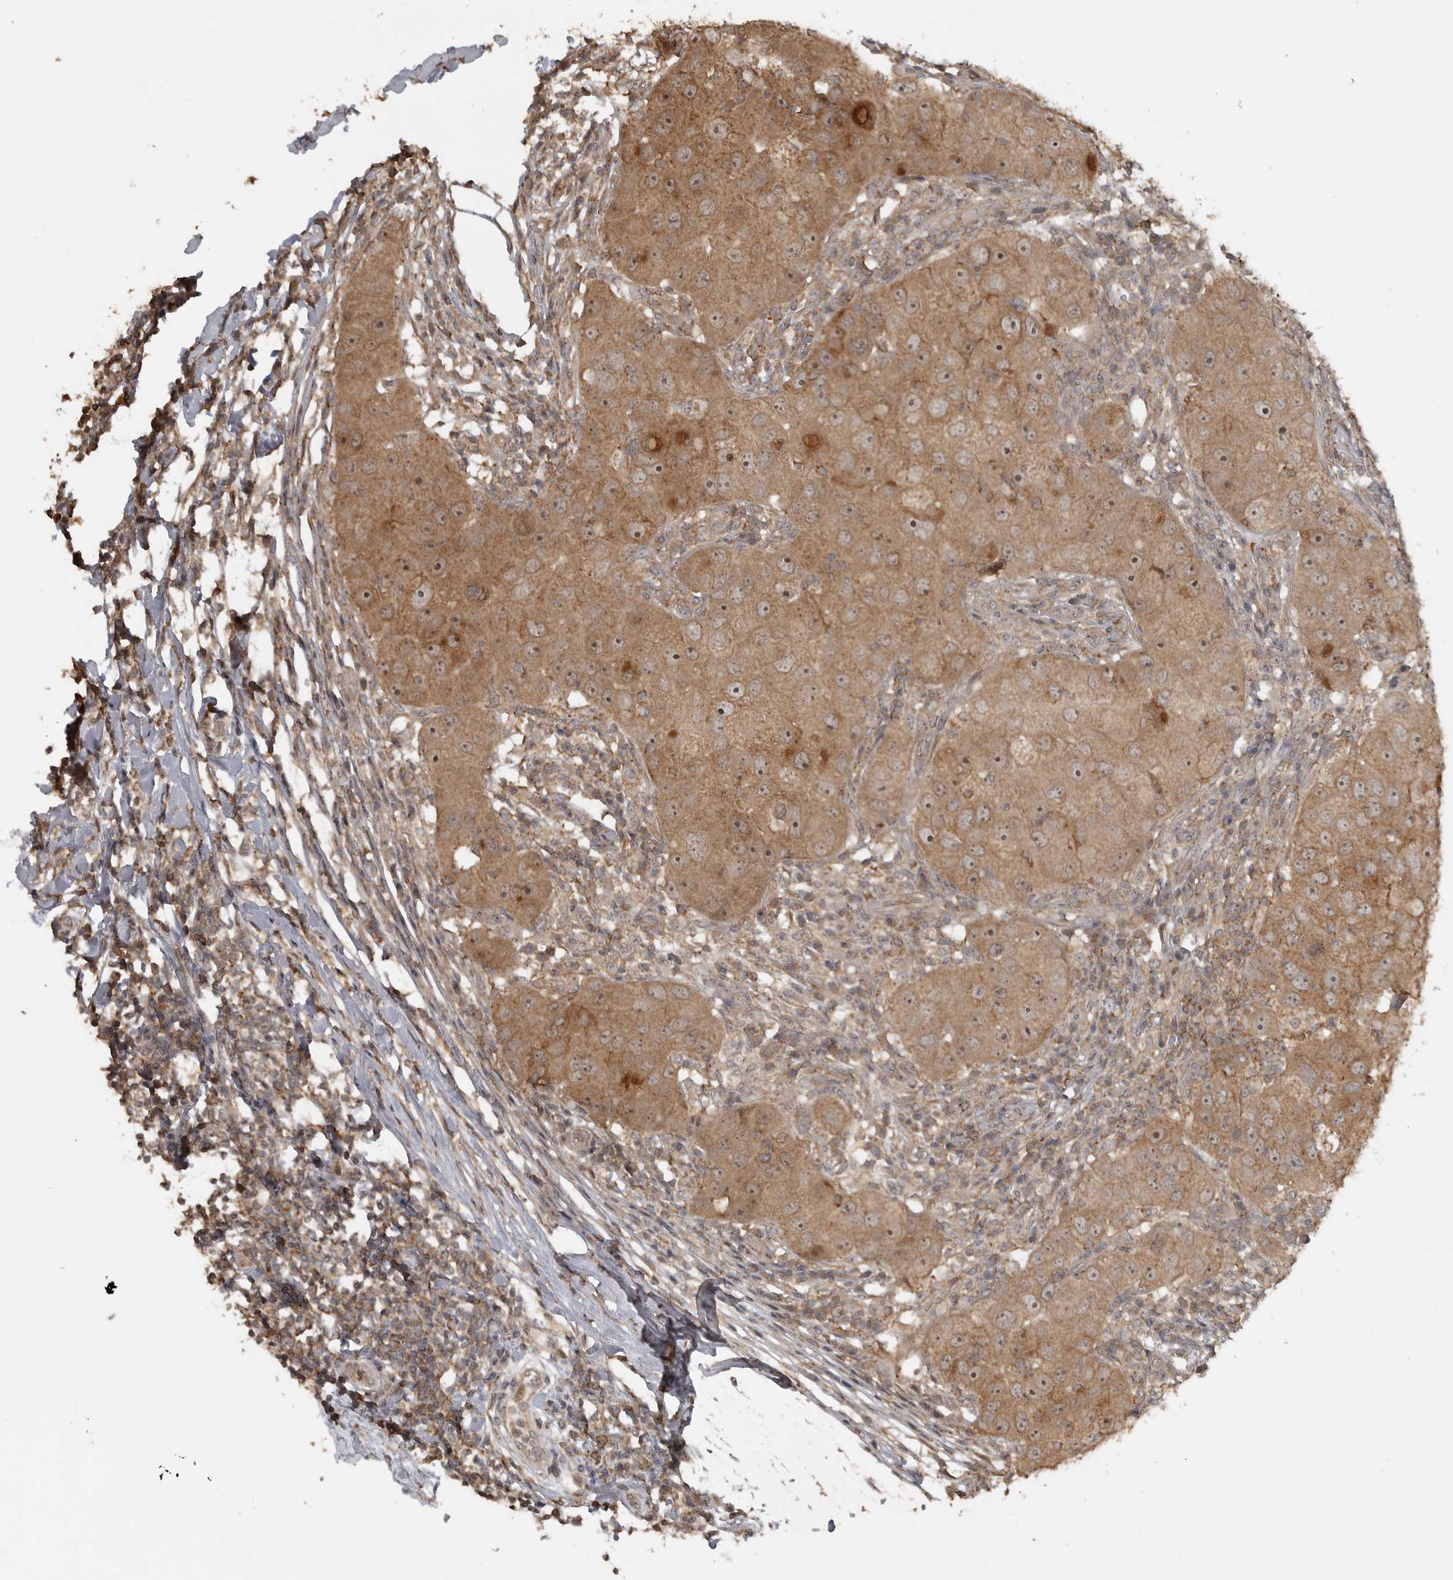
{"staining": {"intensity": "moderate", "quantity": ">75%", "location": "cytoplasmic/membranous,nuclear"}, "tissue": "breast cancer", "cell_type": "Tumor cells", "image_type": "cancer", "snomed": [{"axis": "morphology", "description": "Duct carcinoma"}, {"axis": "topography", "description": "Breast"}], "caption": "The immunohistochemical stain shows moderate cytoplasmic/membranous and nuclear expression in tumor cells of breast cancer tissue.", "gene": "LLGL1", "patient": {"sex": "female", "age": 27}}